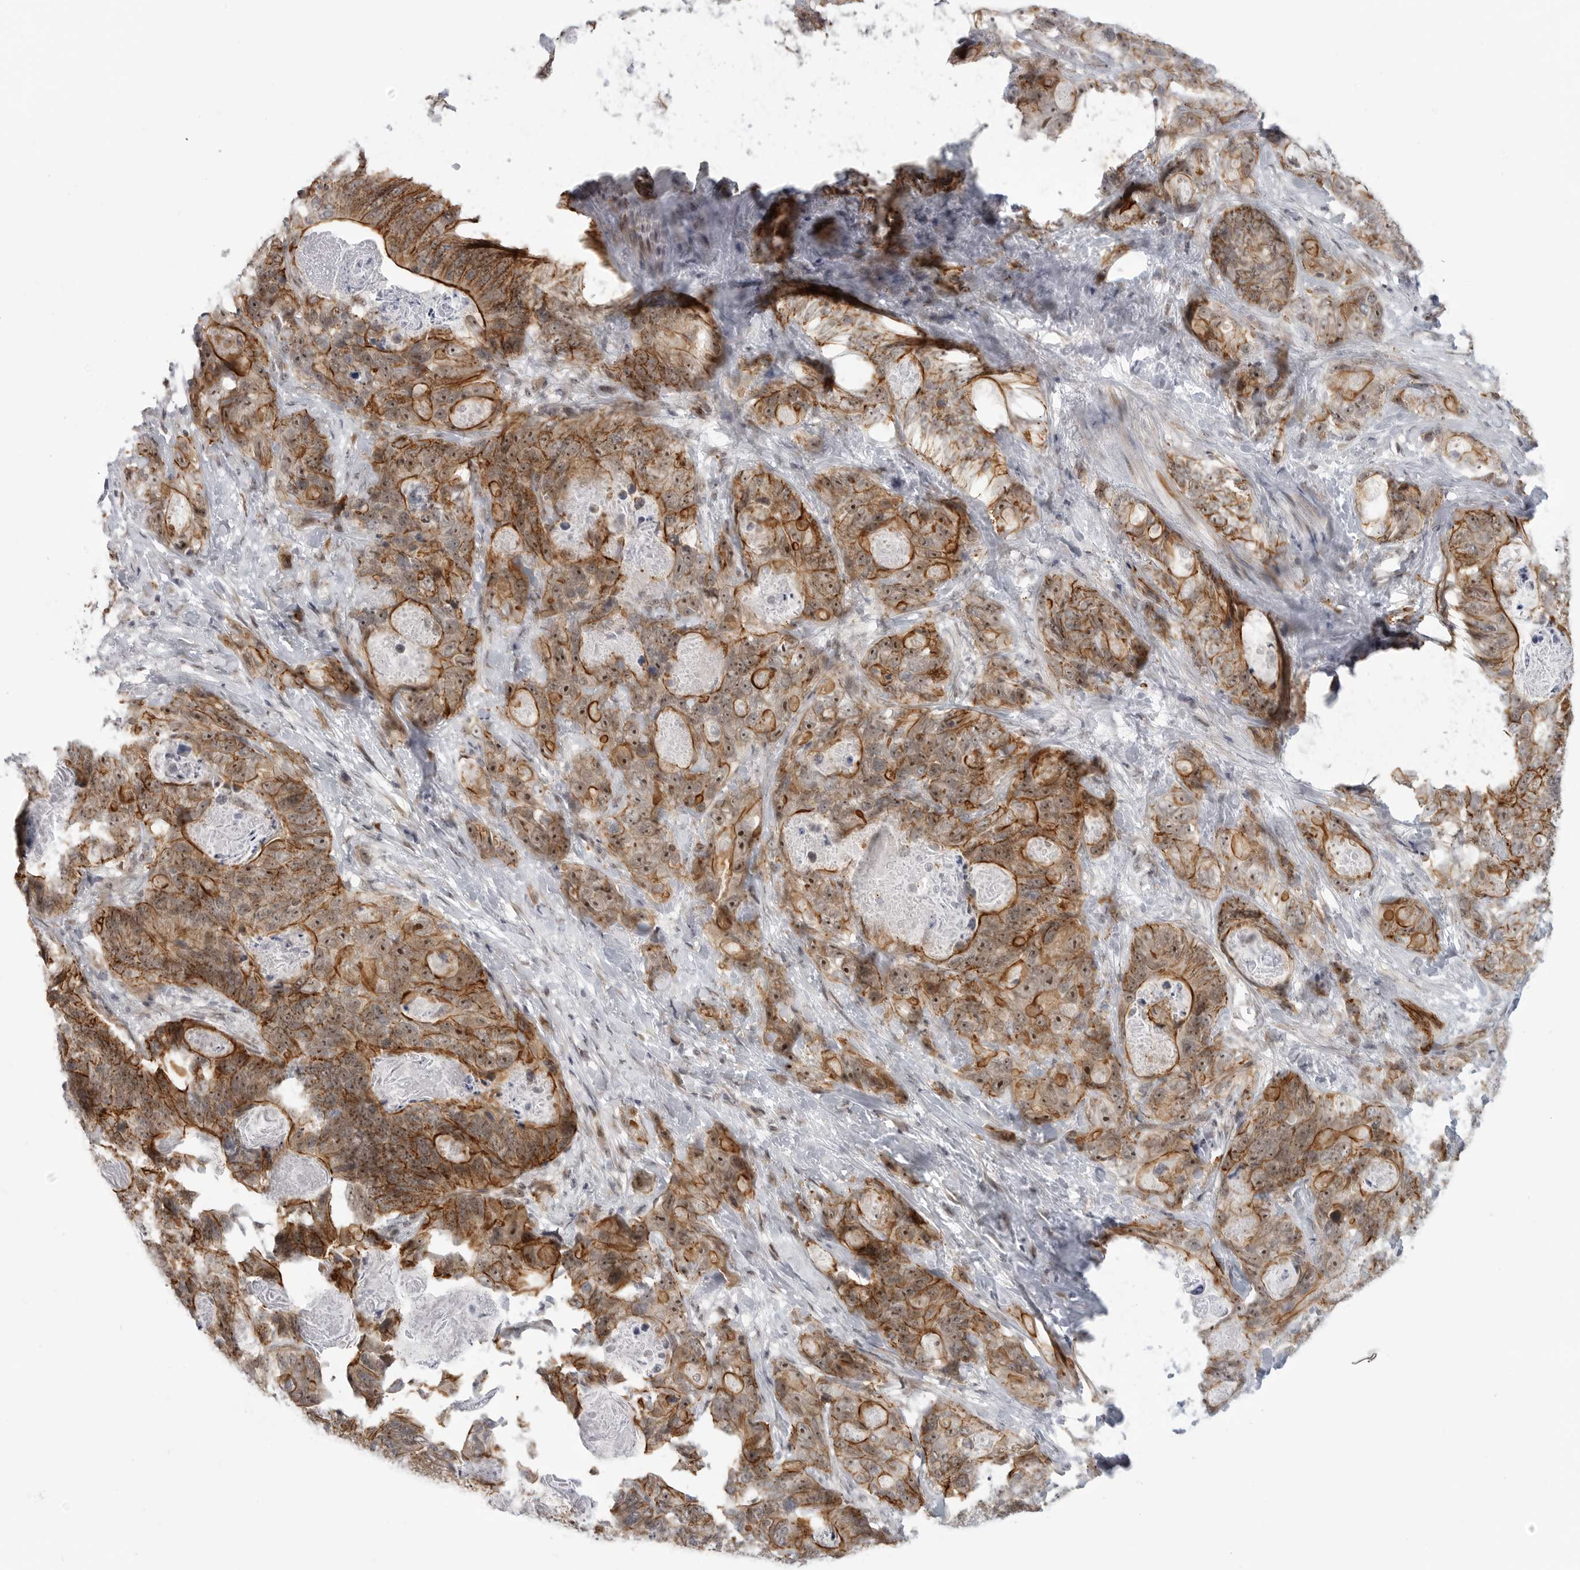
{"staining": {"intensity": "strong", "quantity": ">75%", "location": "cytoplasmic/membranous"}, "tissue": "stomach cancer", "cell_type": "Tumor cells", "image_type": "cancer", "snomed": [{"axis": "morphology", "description": "Normal tissue, NOS"}, {"axis": "morphology", "description": "Adenocarcinoma, NOS"}, {"axis": "topography", "description": "Stomach"}], "caption": "High-power microscopy captured an IHC photomicrograph of stomach cancer, revealing strong cytoplasmic/membranous staining in about >75% of tumor cells.", "gene": "CEP295NL", "patient": {"sex": "female", "age": 89}}